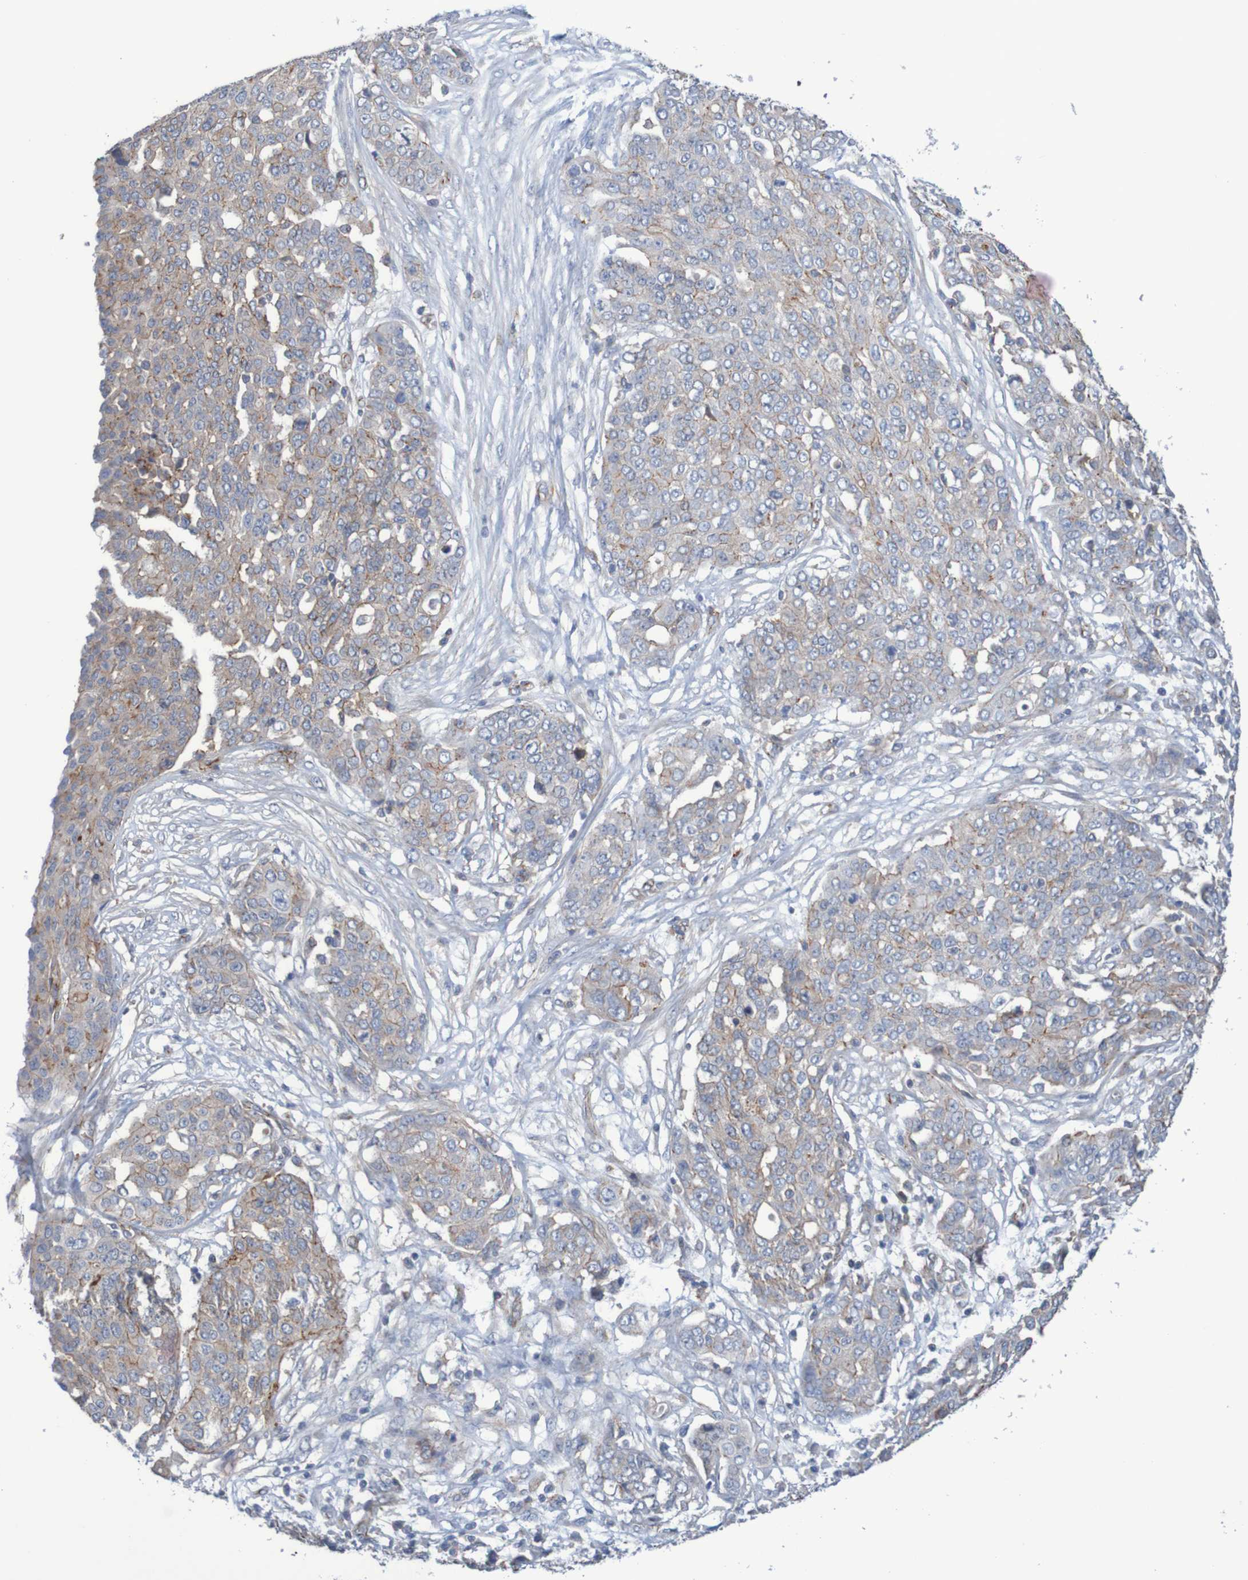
{"staining": {"intensity": "moderate", "quantity": "25%-75%", "location": "cytoplasmic/membranous"}, "tissue": "ovarian cancer", "cell_type": "Tumor cells", "image_type": "cancer", "snomed": [{"axis": "morphology", "description": "Cystadenocarcinoma, serous, NOS"}, {"axis": "topography", "description": "Soft tissue"}, {"axis": "topography", "description": "Ovary"}], "caption": "Ovarian cancer was stained to show a protein in brown. There is medium levels of moderate cytoplasmic/membranous positivity in approximately 25%-75% of tumor cells. (DAB IHC with brightfield microscopy, high magnification).", "gene": "NECTIN2", "patient": {"sex": "female", "age": 57}}